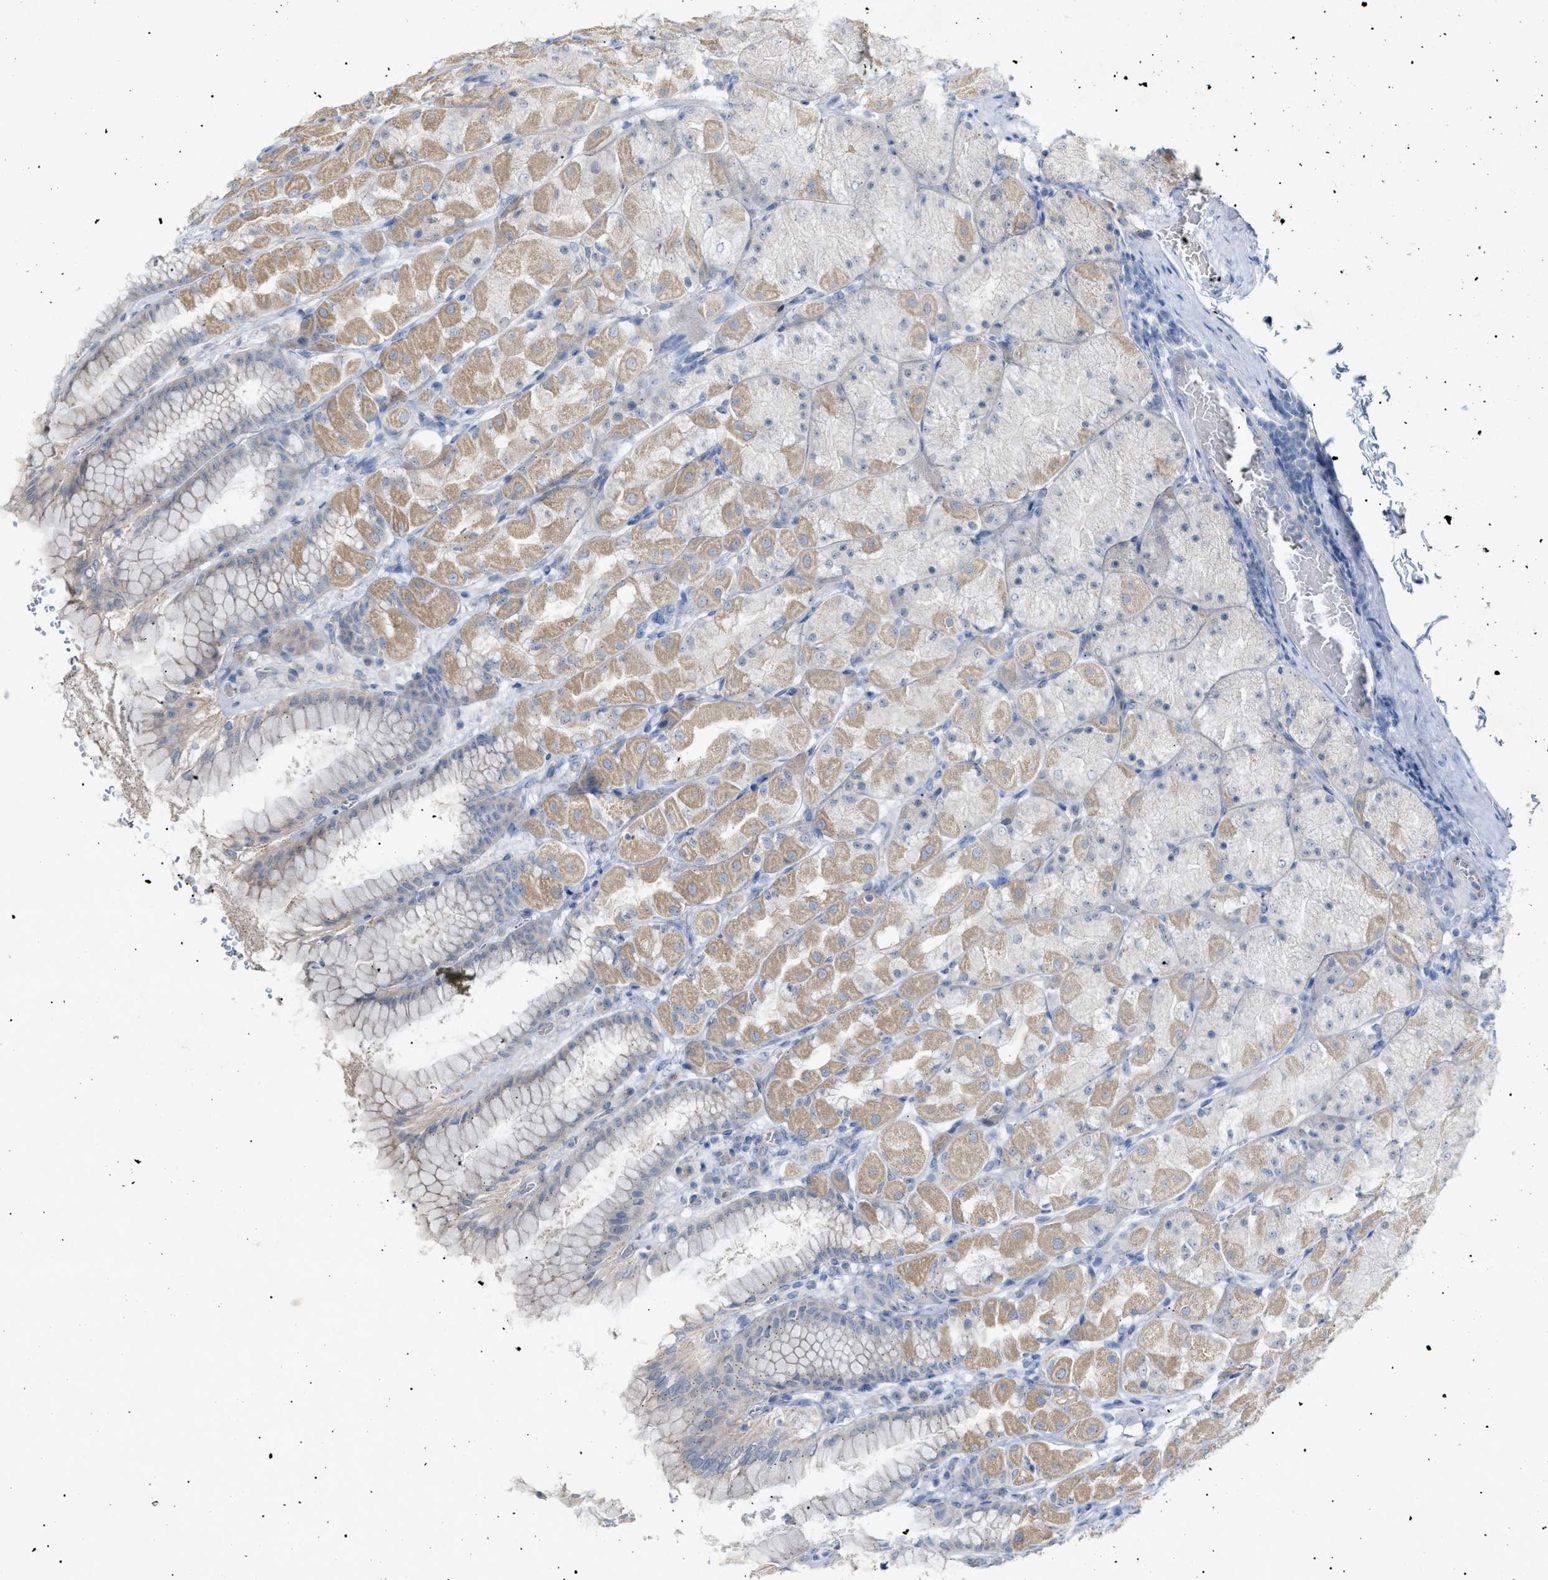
{"staining": {"intensity": "weak", "quantity": "25%-75%", "location": "cytoplasmic/membranous"}, "tissue": "stomach", "cell_type": "Glandular cells", "image_type": "normal", "snomed": [{"axis": "morphology", "description": "Normal tissue, NOS"}, {"axis": "topography", "description": "Stomach, upper"}], "caption": "This image exhibits normal stomach stained with immunohistochemistry (IHC) to label a protein in brown. The cytoplasmic/membranous of glandular cells show weak positivity for the protein. Nuclei are counter-stained blue.", "gene": "SLC25A31", "patient": {"sex": "female", "age": 56}}